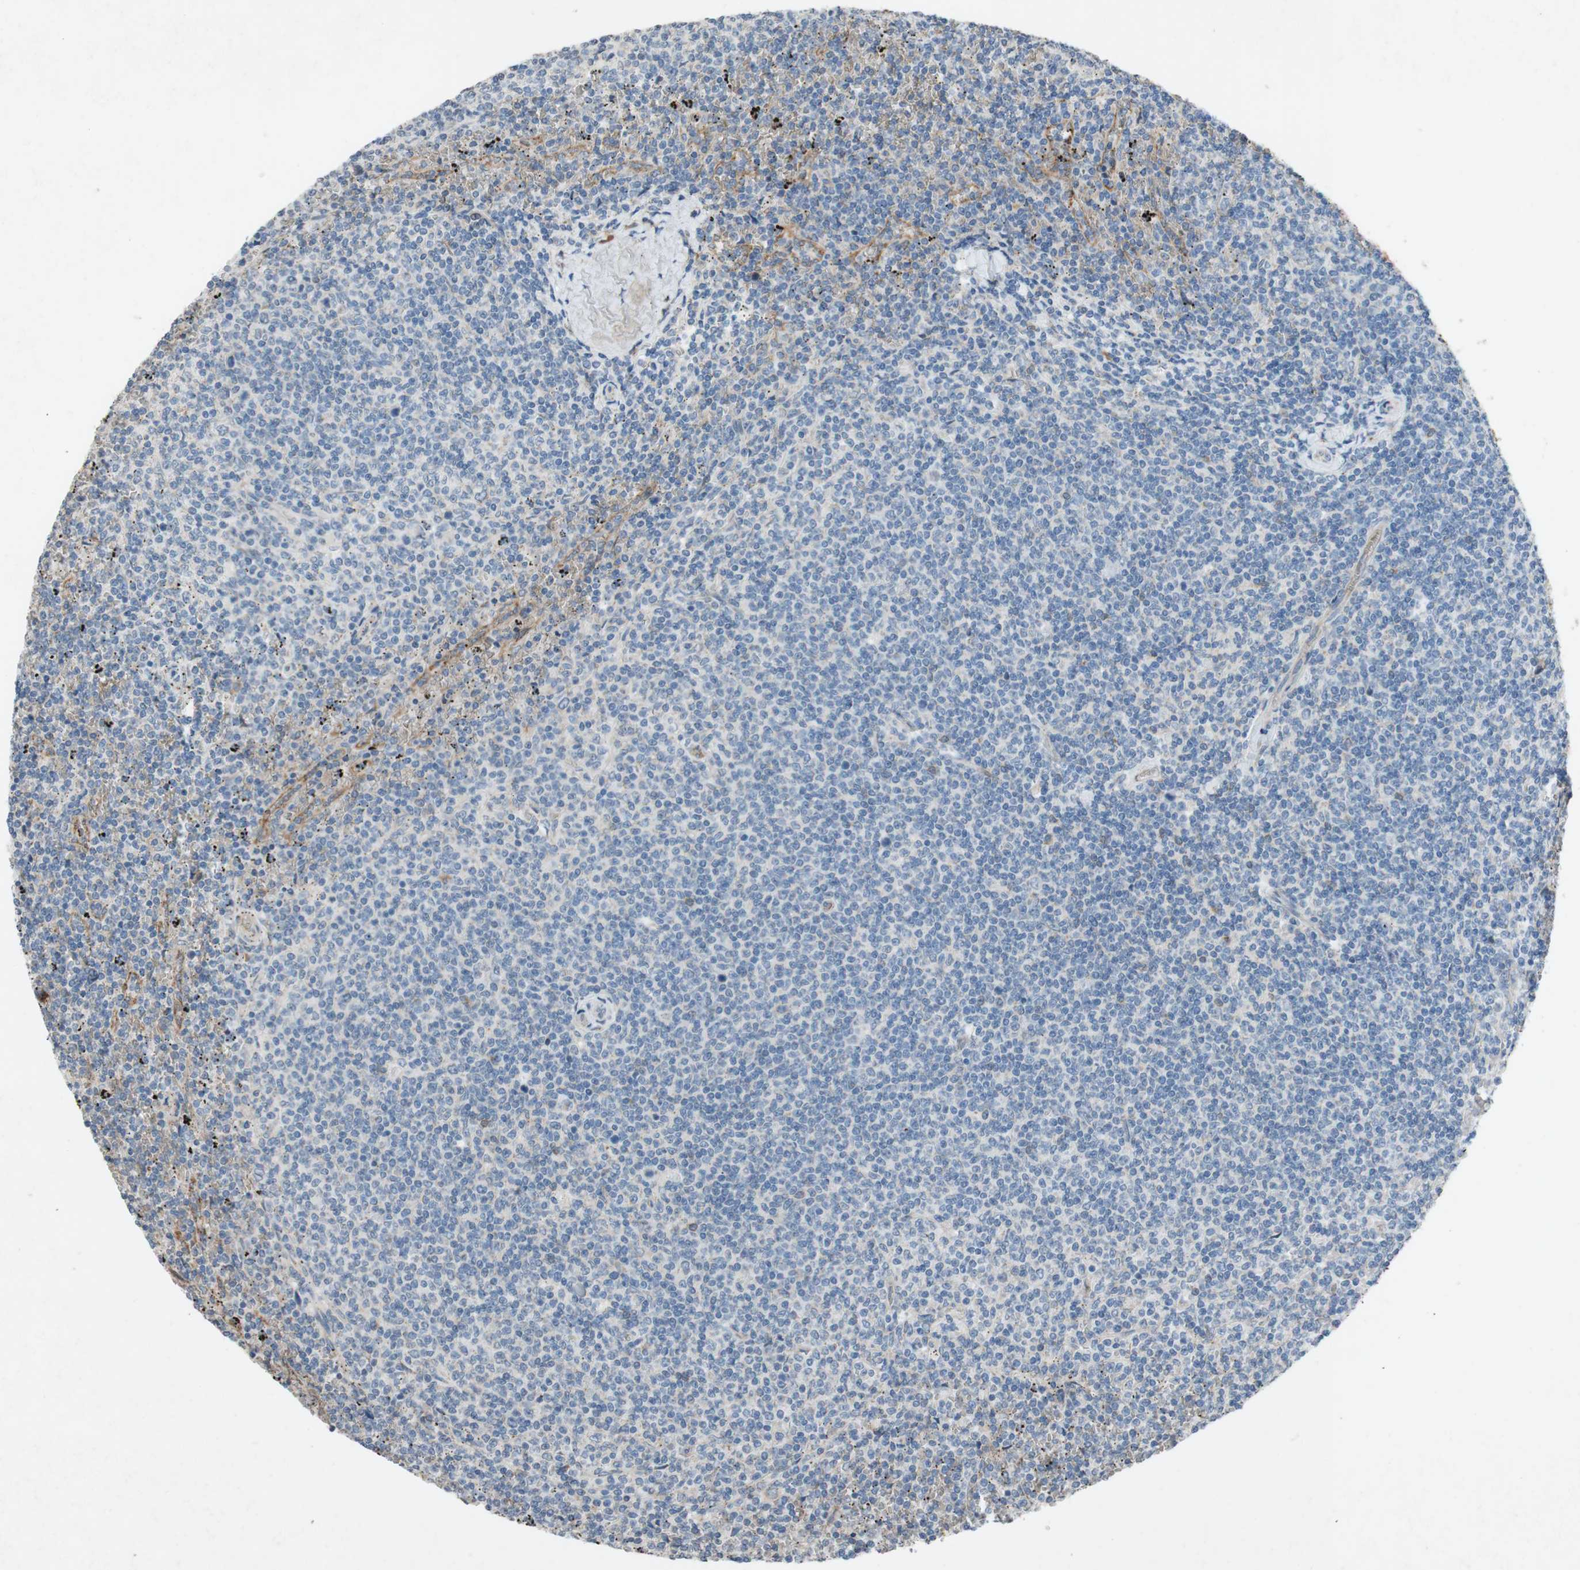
{"staining": {"intensity": "negative", "quantity": "none", "location": "none"}, "tissue": "lymphoma", "cell_type": "Tumor cells", "image_type": "cancer", "snomed": [{"axis": "morphology", "description": "Malignant lymphoma, non-Hodgkin's type, Low grade"}, {"axis": "topography", "description": "Spleen"}], "caption": "The photomicrograph shows no staining of tumor cells in lymphoma.", "gene": "ADD2", "patient": {"sex": "female", "age": 50}}